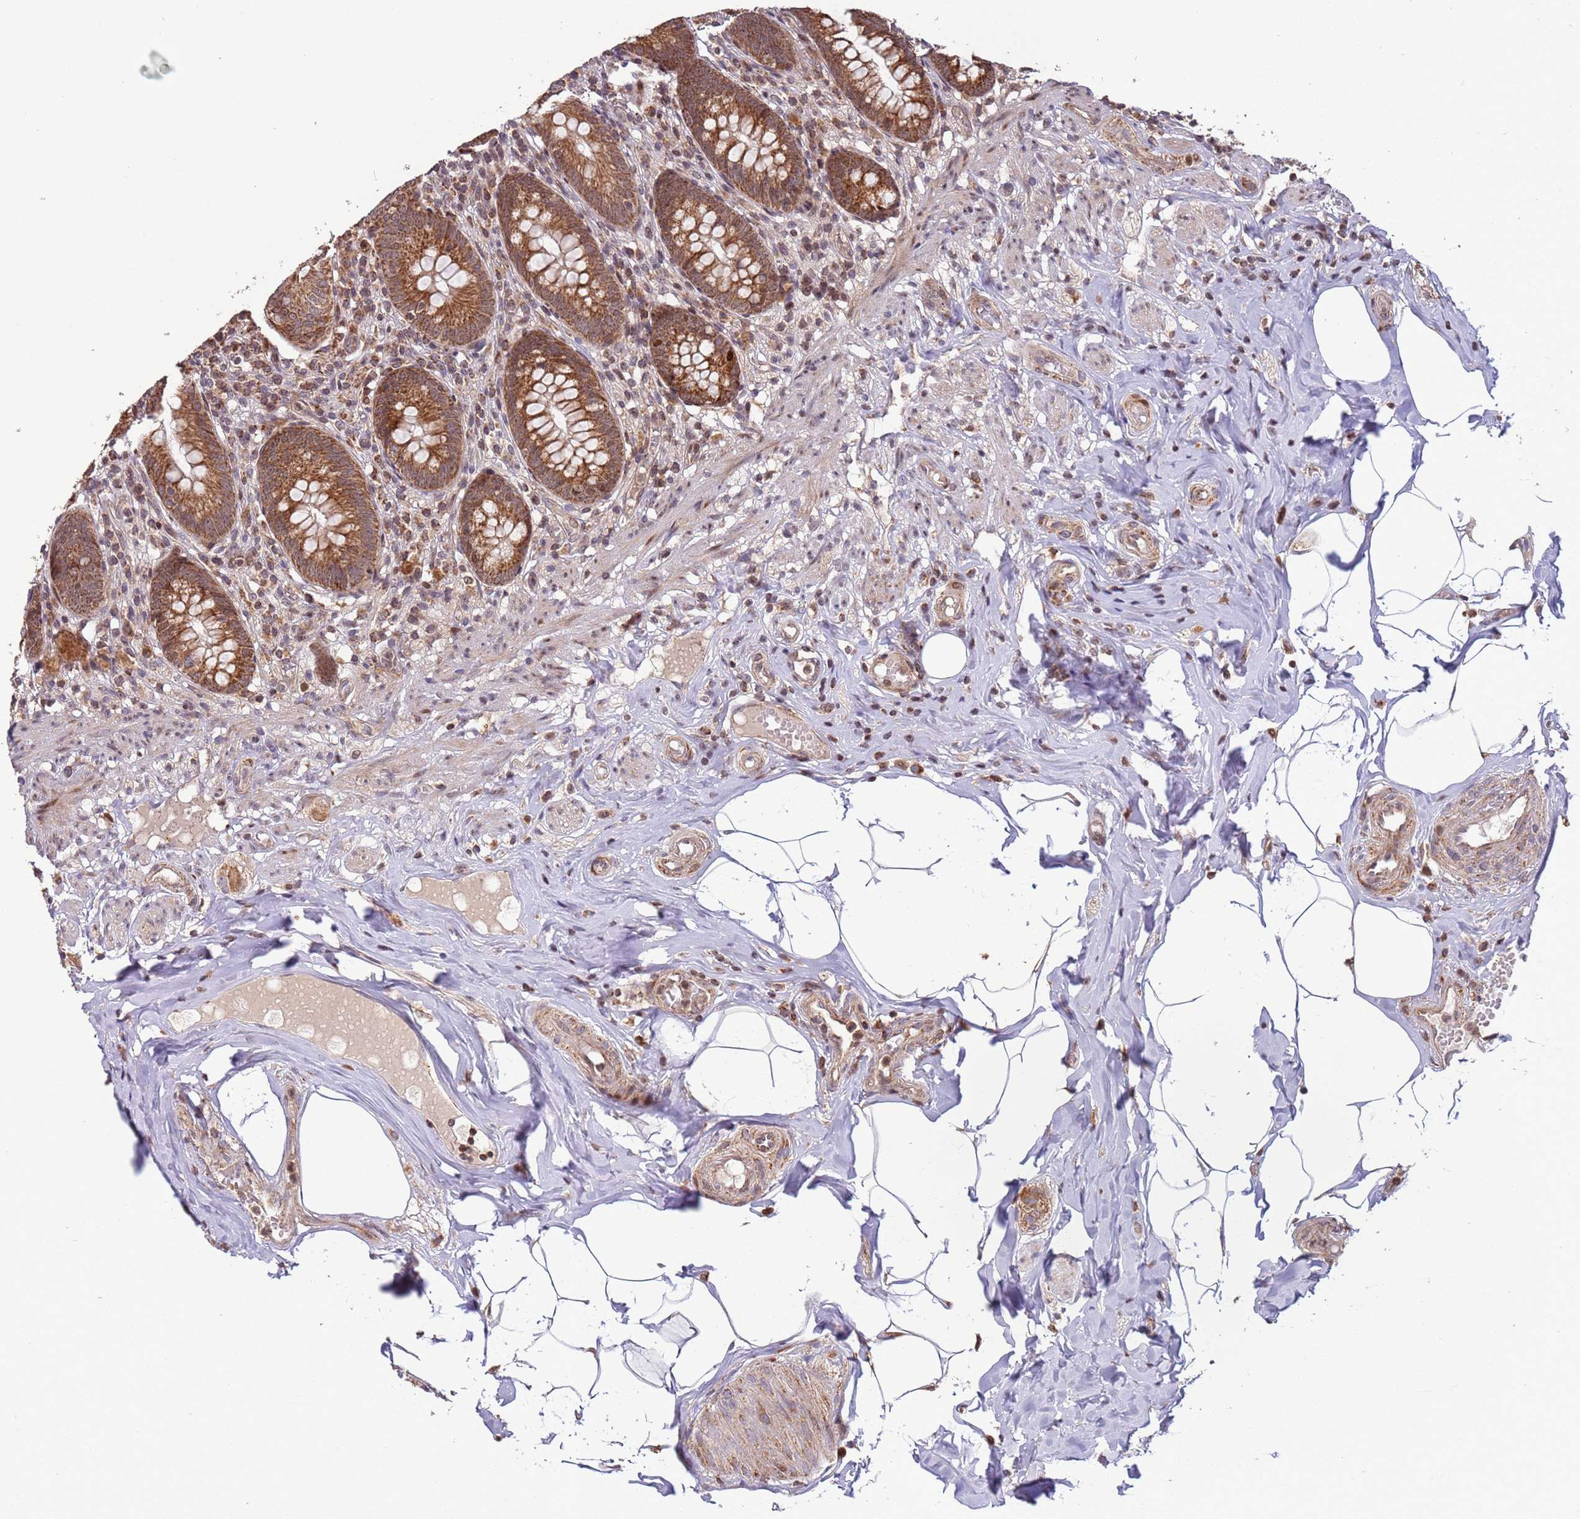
{"staining": {"intensity": "moderate", "quantity": ">75%", "location": "cytoplasmic/membranous,nuclear"}, "tissue": "appendix", "cell_type": "Glandular cells", "image_type": "normal", "snomed": [{"axis": "morphology", "description": "Normal tissue, NOS"}, {"axis": "topography", "description": "Appendix"}], "caption": "Protein analysis of benign appendix reveals moderate cytoplasmic/membranous,nuclear positivity in about >75% of glandular cells. (DAB IHC with brightfield microscopy, high magnification).", "gene": "RCOR2", "patient": {"sex": "male", "age": 55}}